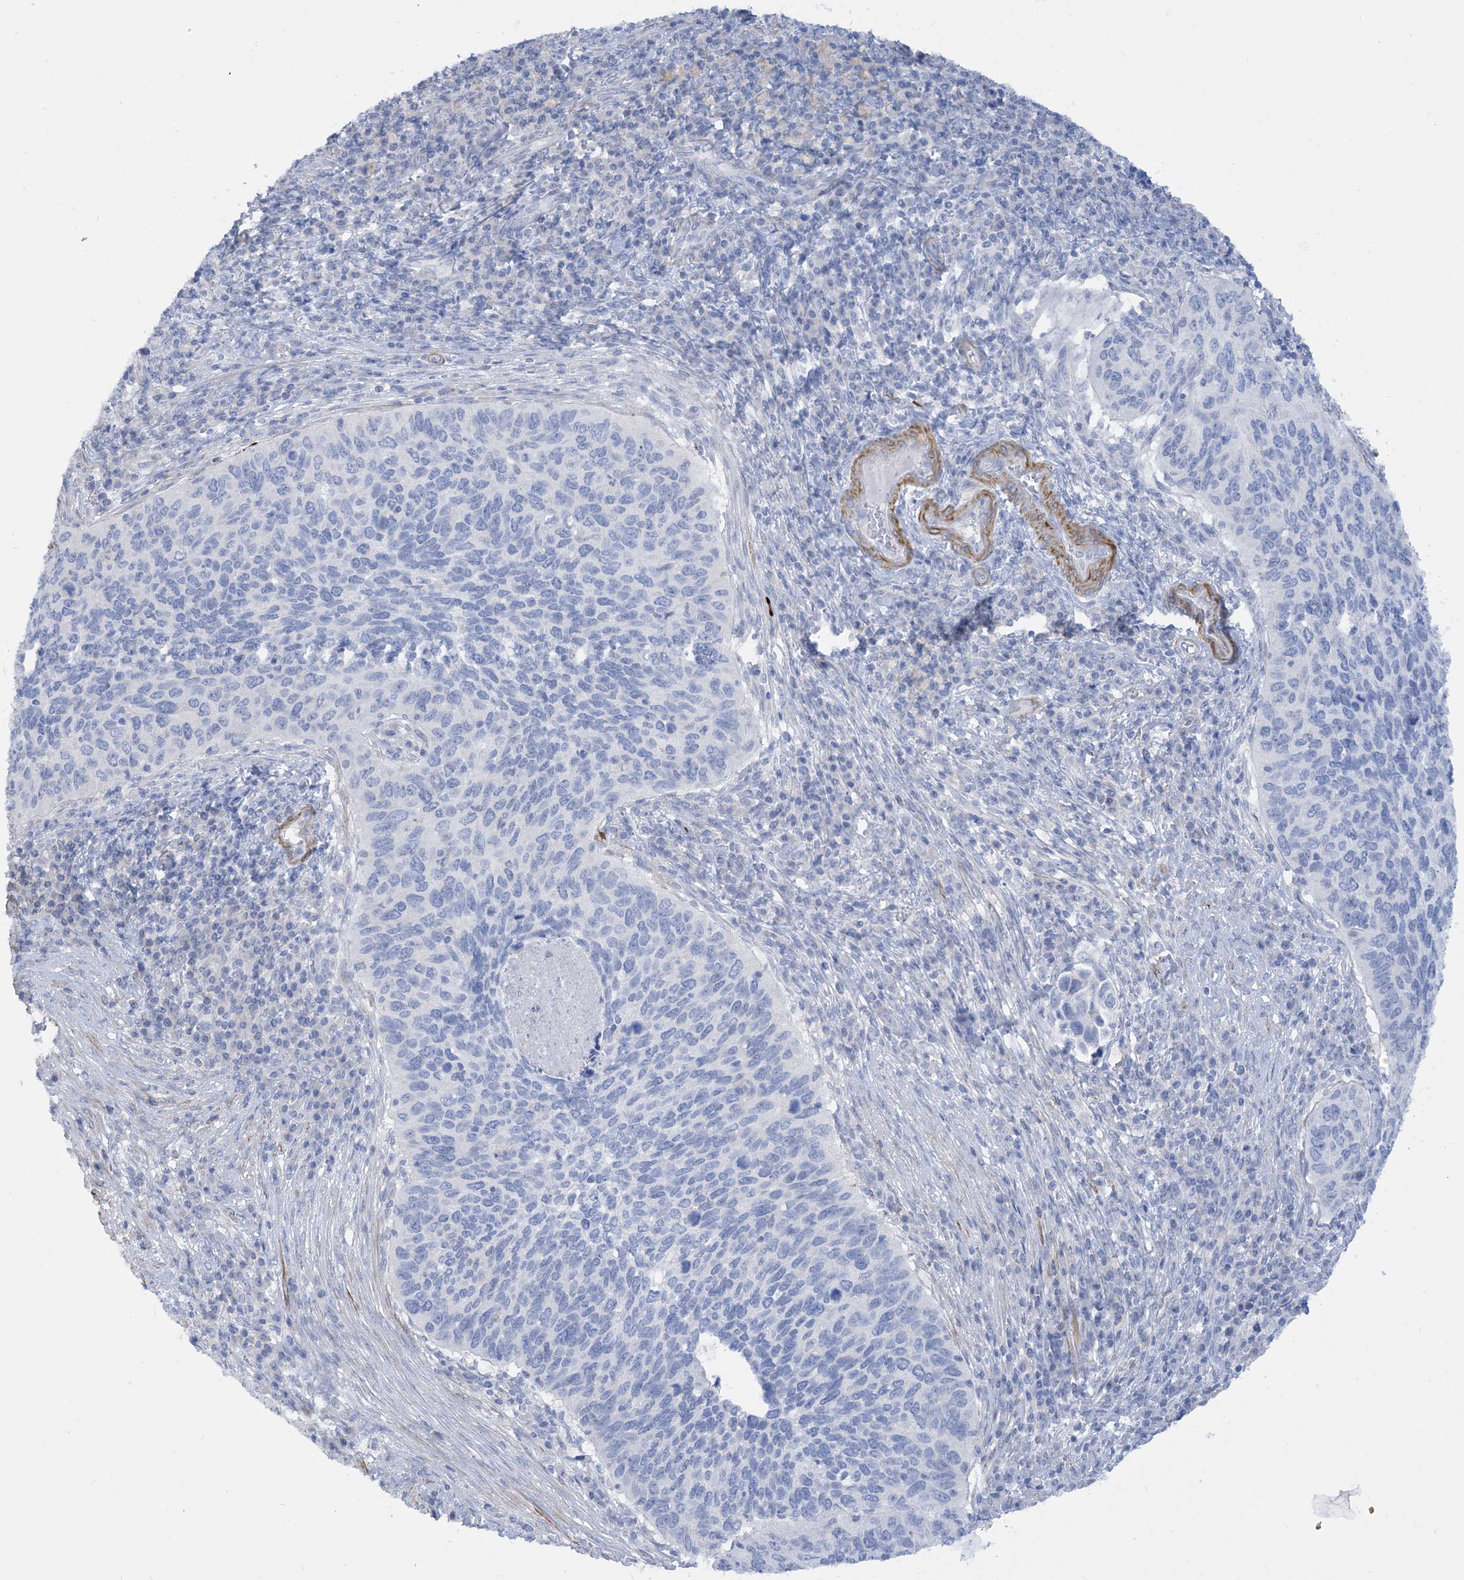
{"staining": {"intensity": "negative", "quantity": "none", "location": "none"}, "tissue": "cervical cancer", "cell_type": "Tumor cells", "image_type": "cancer", "snomed": [{"axis": "morphology", "description": "Squamous cell carcinoma, NOS"}, {"axis": "topography", "description": "Cervix"}], "caption": "Immunohistochemical staining of human squamous cell carcinoma (cervical) reveals no significant expression in tumor cells. (Stains: DAB (3,3'-diaminobenzidine) IHC with hematoxylin counter stain, Microscopy: brightfield microscopy at high magnification).", "gene": "MARS2", "patient": {"sex": "female", "age": 38}}